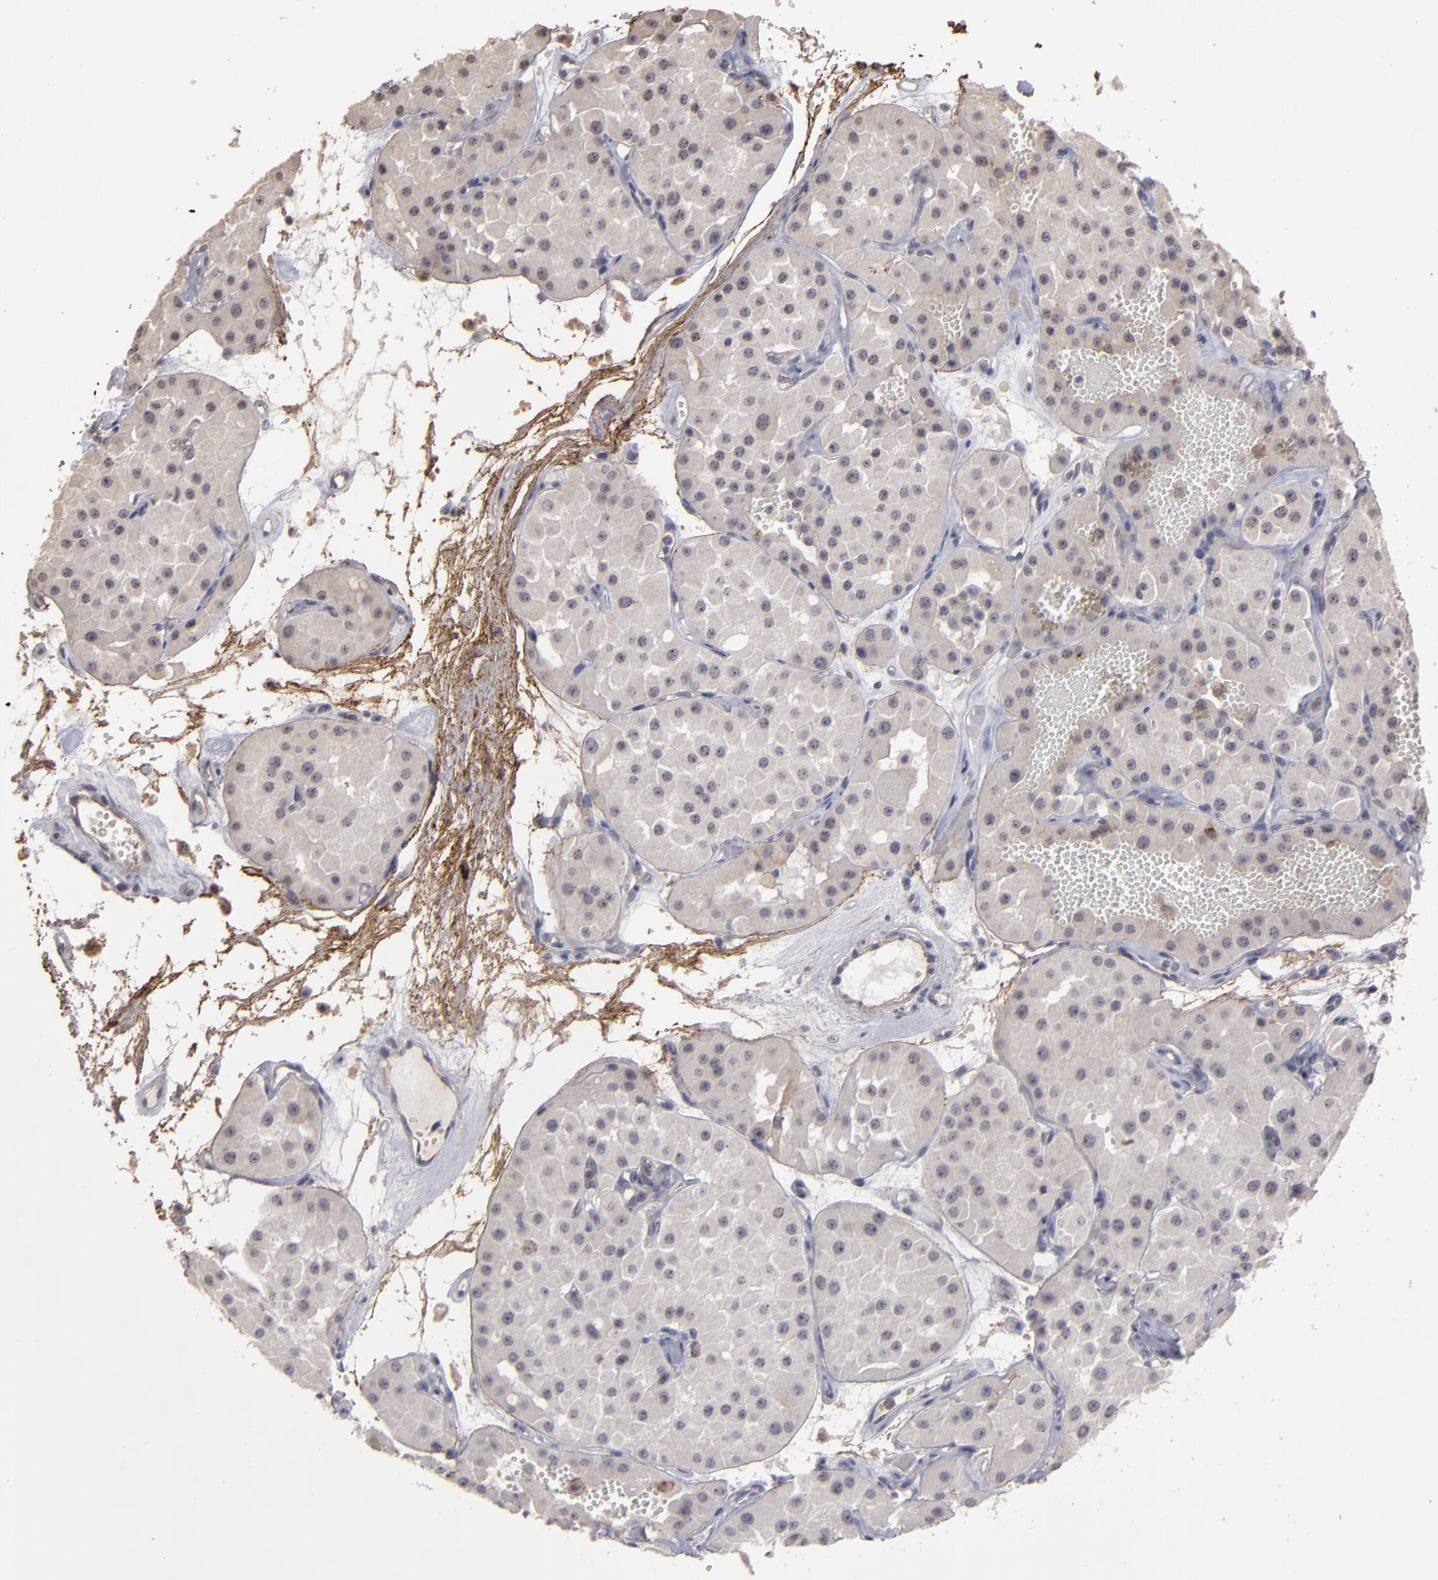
{"staining": {"intensity": "weak", "quantity": ">75%", "location": "cytoplasmic/membranous"}, "tissue": "renal cancer", "cell_type": "Tumor cells", "image_type": "cancer", "snomed": [{"axis": "morphology", "description": "Adenocarcinoma, uncertain malignant potential"}, {"axis": "topography", "description": "Kidney"}], "caption": "Approximately >75% of tumor cells in renal cancer (adenocarcinoma,  uncertain malignant potential) display weak cytoplasmic/membranous protein positivity as visualized by brown immunohistochemical staining.", "gene": "CD55", "patient": {"sex": "male", "age": 63}}